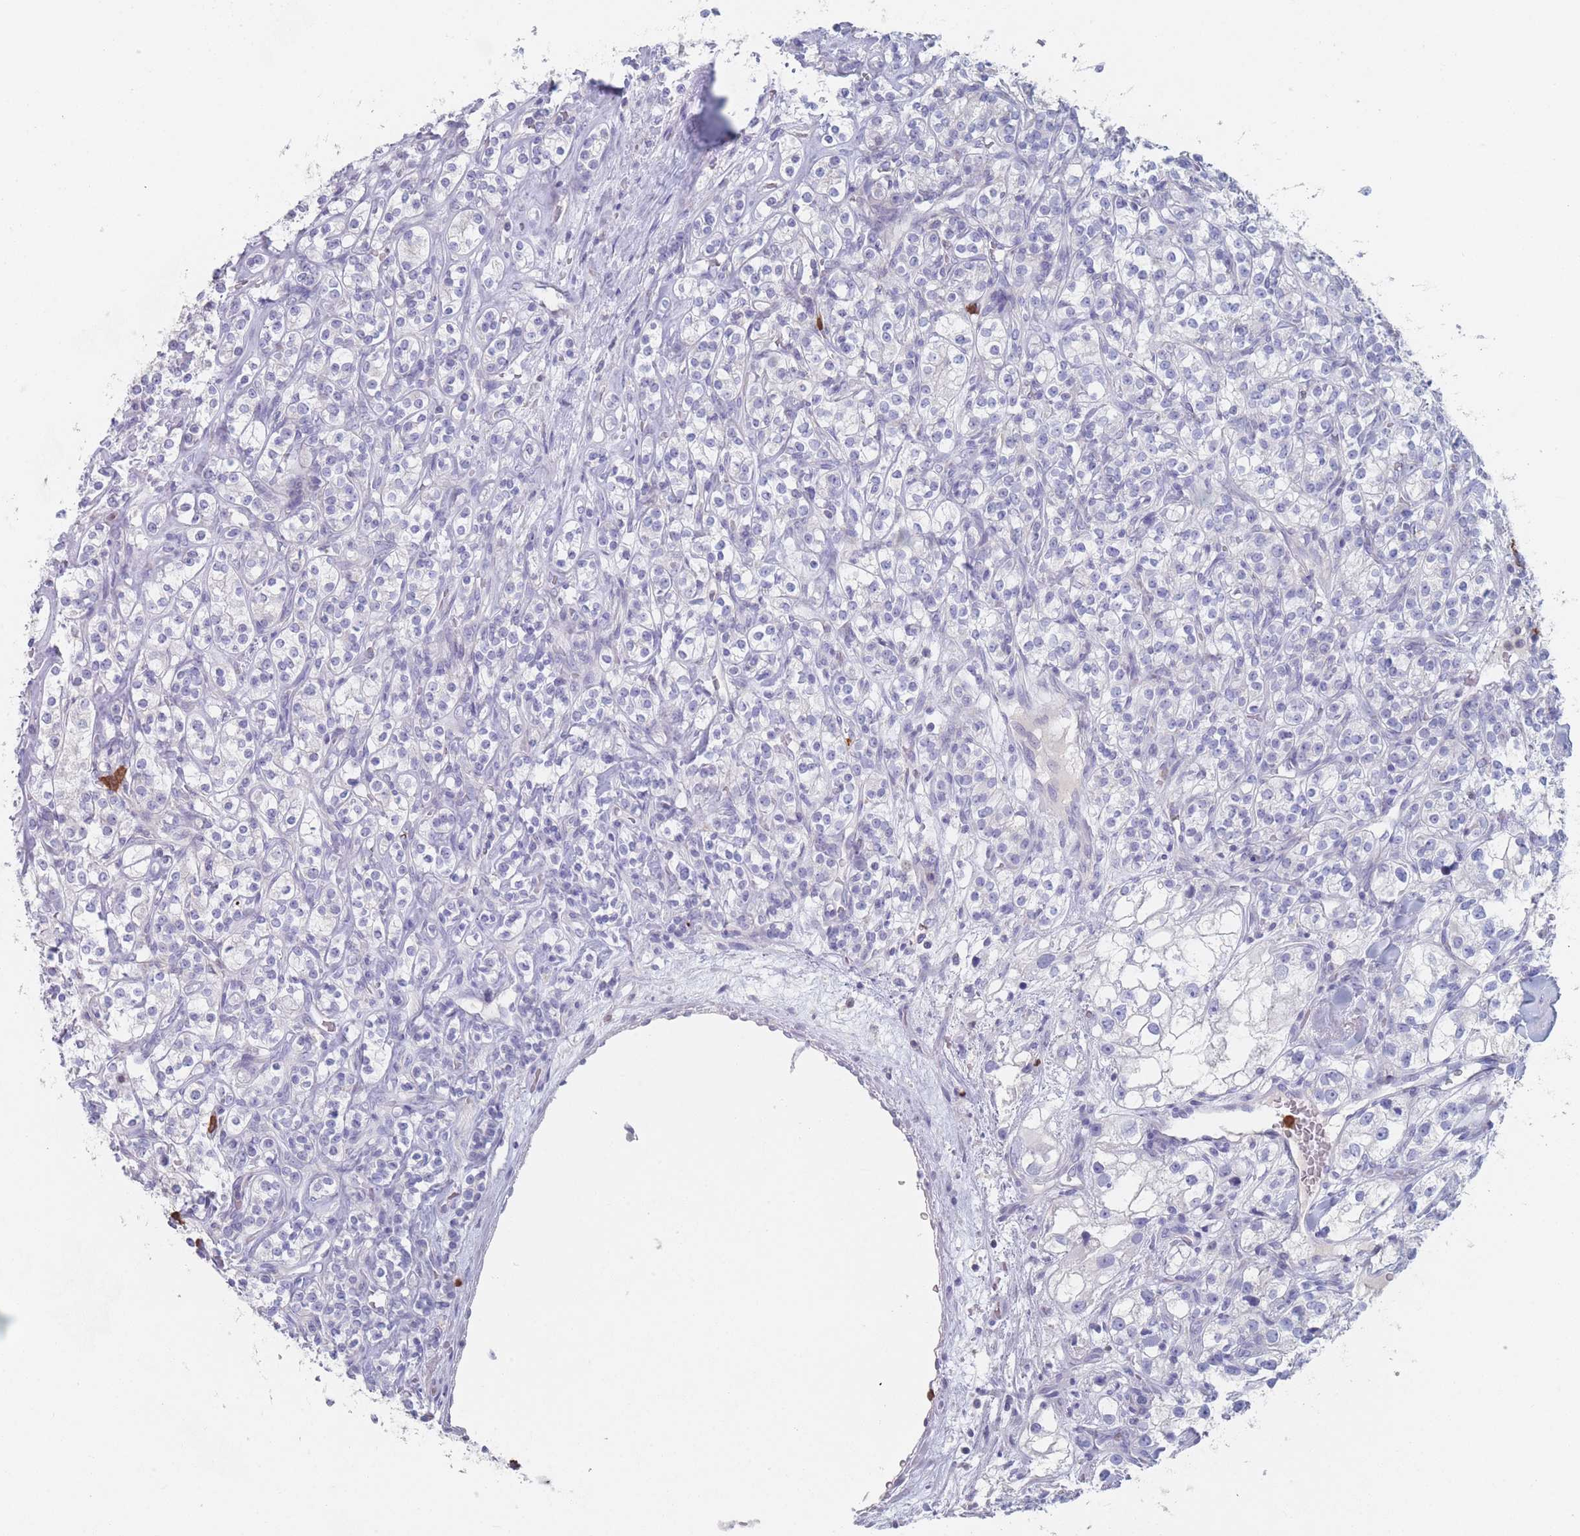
{"staining": {"intensity": "negative", "quantity": "none", "location": "none"}, "tissue": "renal cancer", "cell_type": "Tumor cells", "image_type": "cancer", "snomed": [{"axis": "morphology", "description": "Adenocarcinoma, NOS"}, {"axis": "topography", "description": "Kidney"}], "caption": "Renal adenocarcinoma stained for a protein using immunohistochemistry (IHC) demonstrates no expression tumor cells.", "gene": "ATP1A3", "patient": {"sex": "male", "age": 77}}